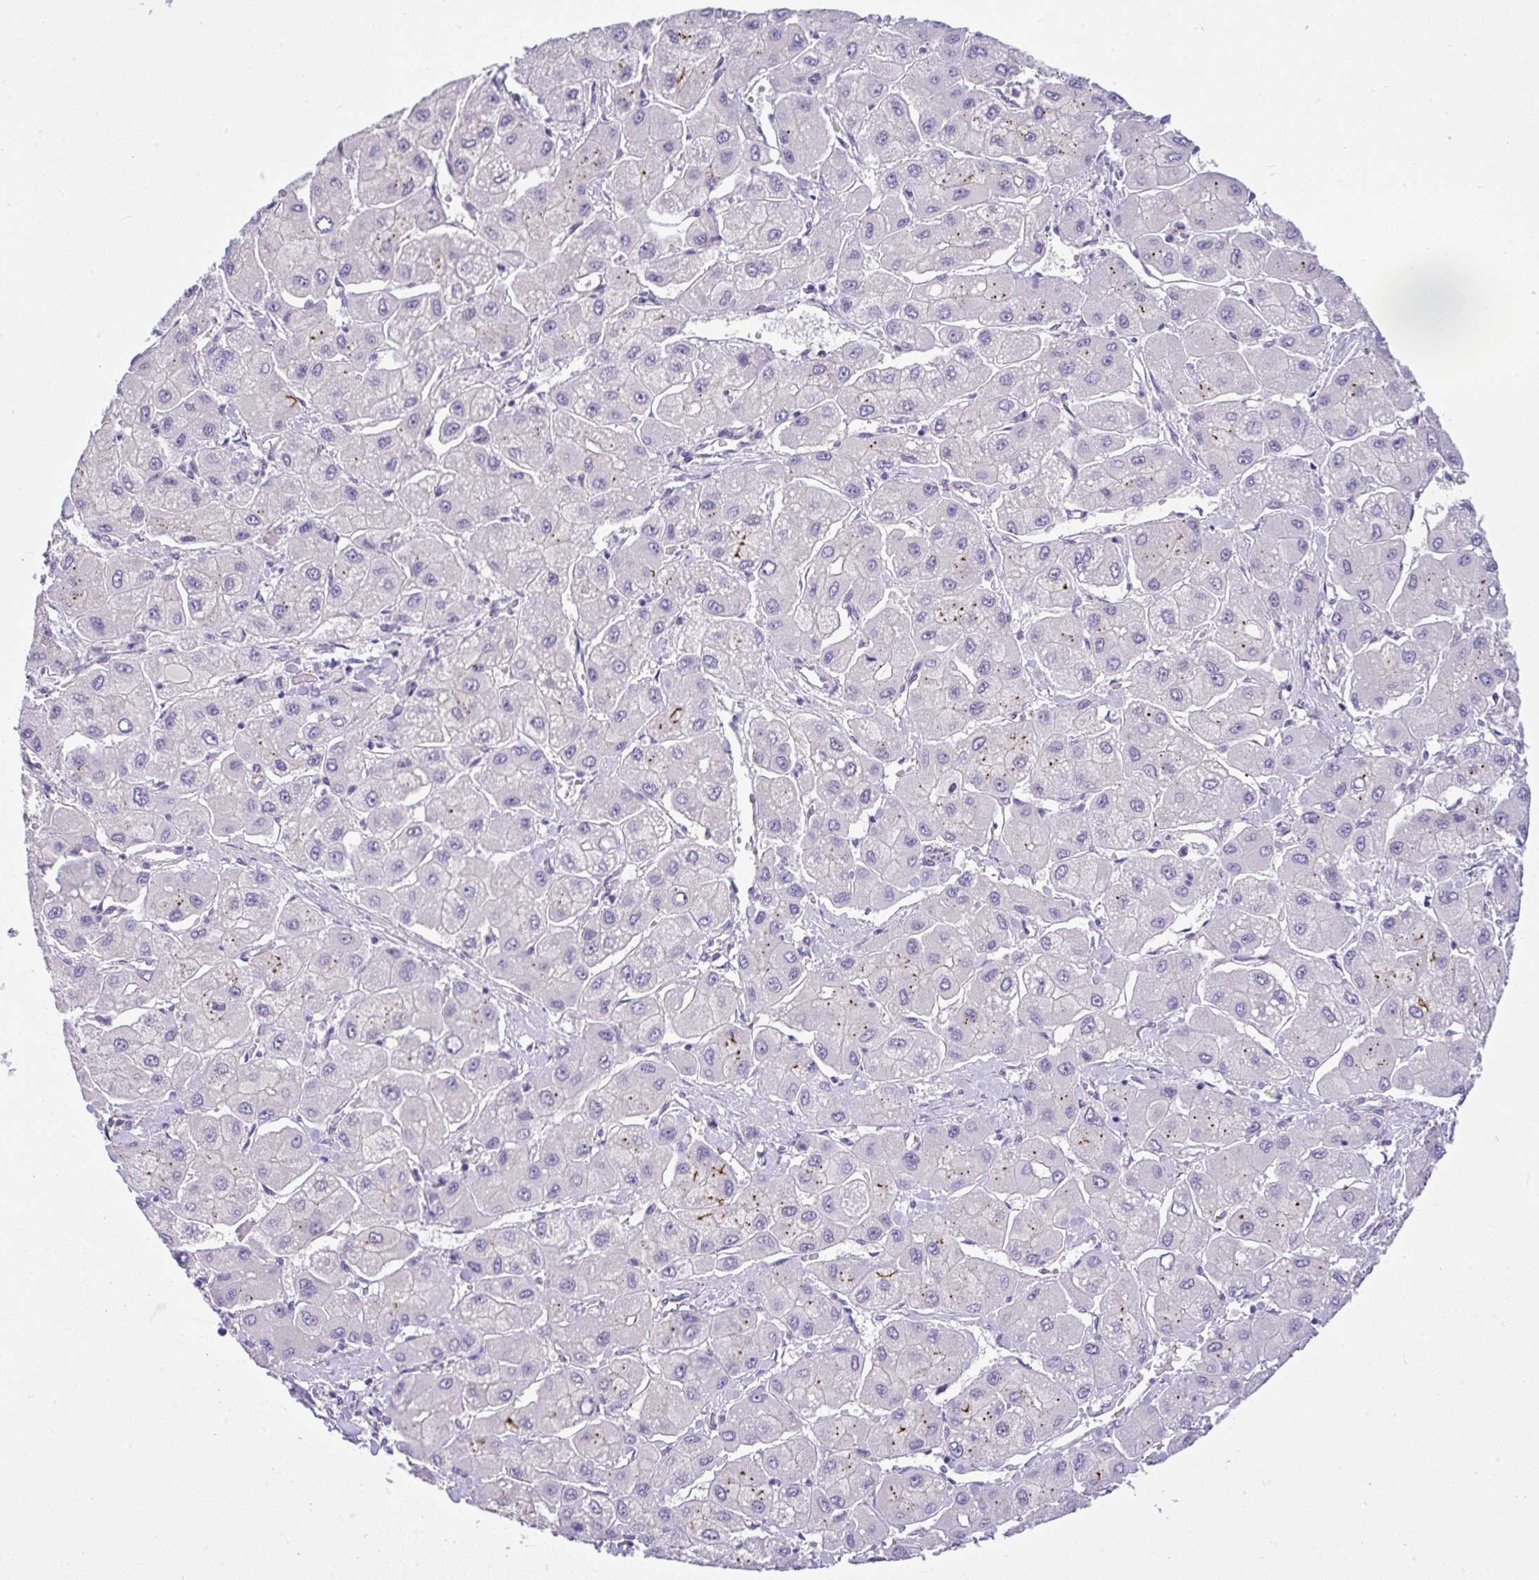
{"staining": {"intensity": "weak", "quantity": "<25%", "location": "cytoplasmic/membranous"}, "tissue": "liver cancer", "cell_type": "Tumor cells", "image_type": "cancer", "snomed": [{"axis": "morphology", "description": "Carcinoma, Hepatocellular, NOS"}, {"axis": "topography", "description": "Liver"}], "caption": "Immunohistochemistry of human liver hepatocellular carcinoma exhibits no expression in tumor cells.", "gene": "FAM177A1", "patient": {"sex": "male", "age": 40}}